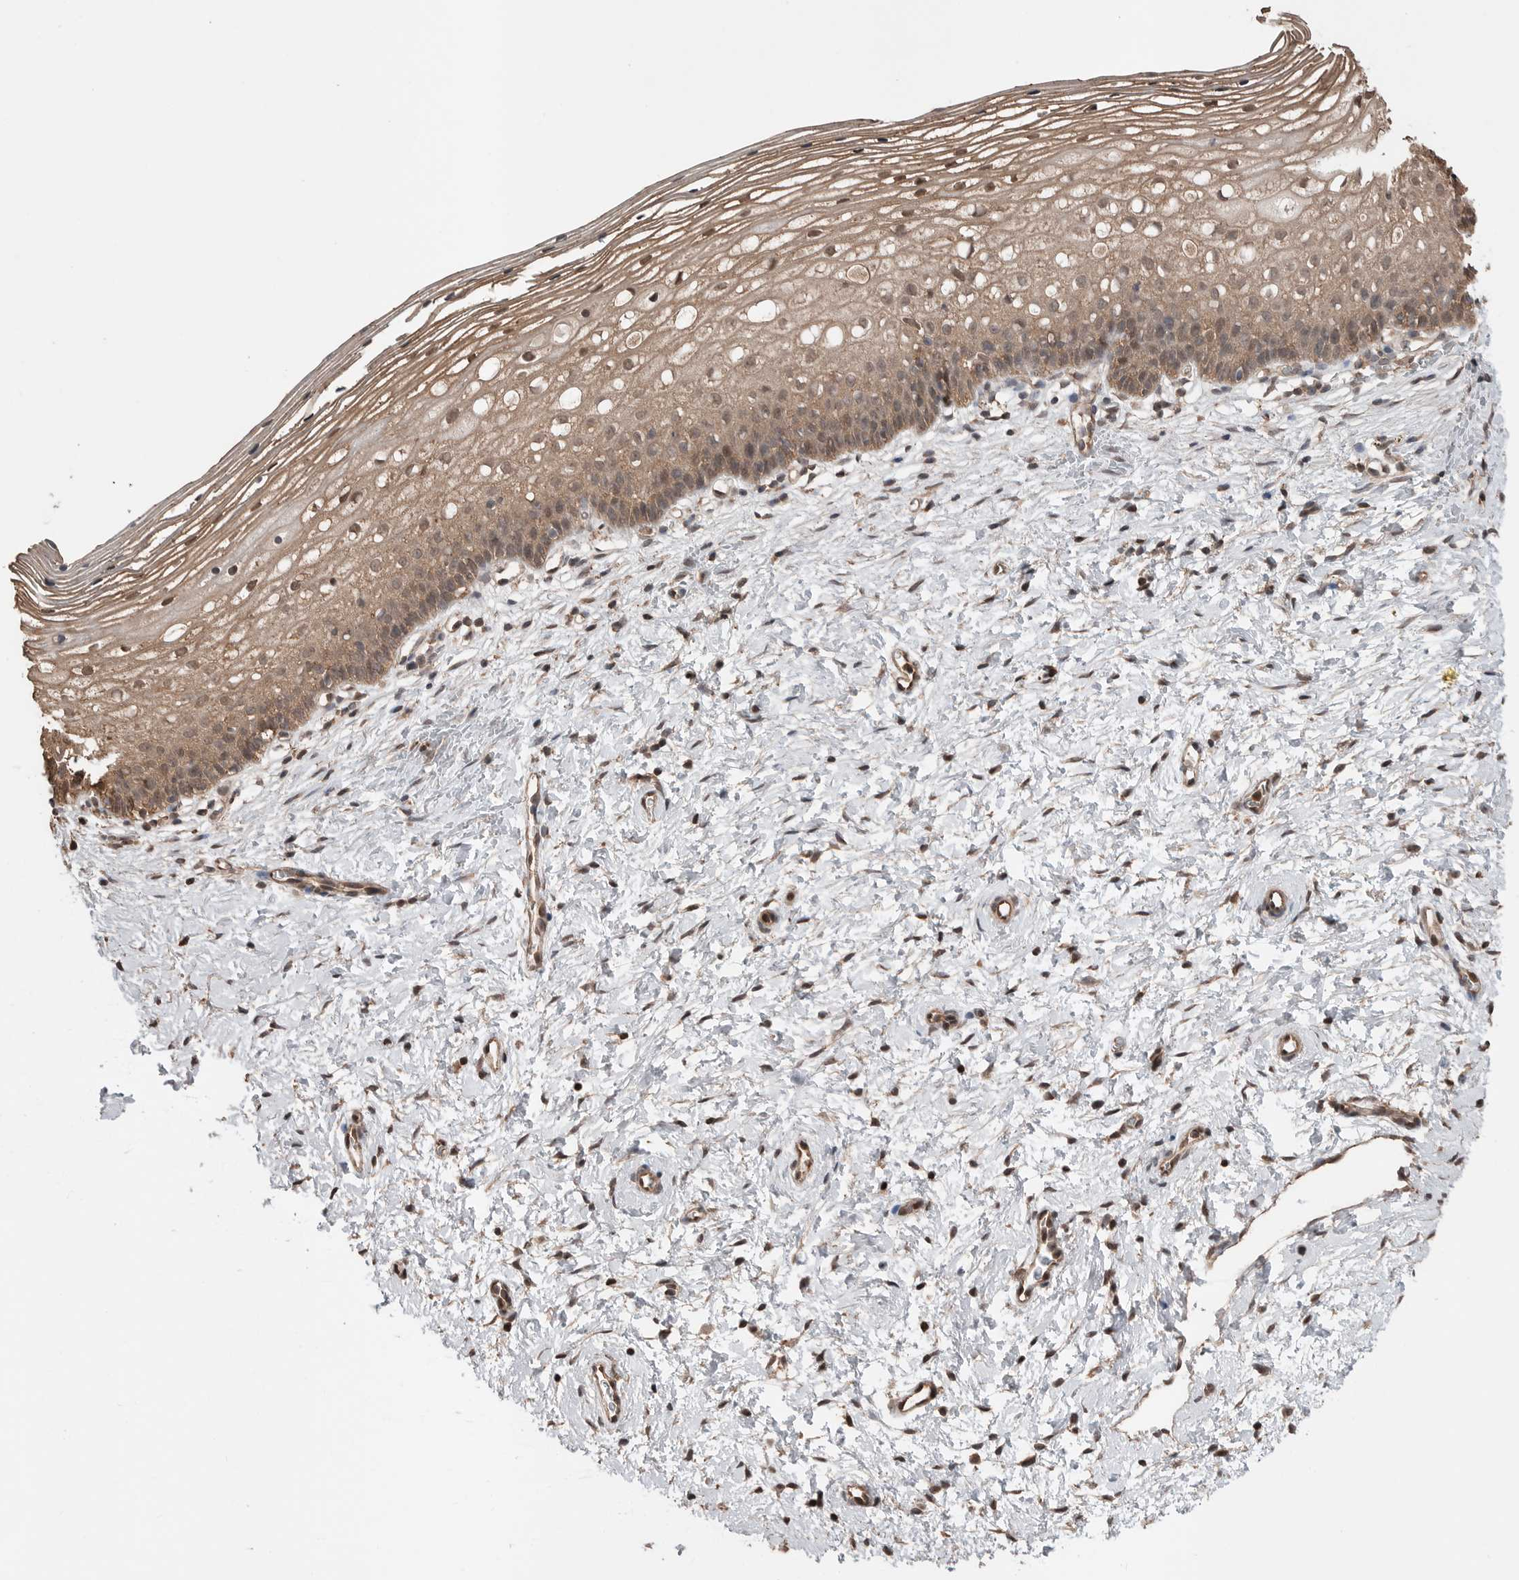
{"staining": {"intensity": "moderate", "quantity": ">75%", "location": "cytoplasmic/membranous,nuclear"}, "tissue": "cervix", "cell_type": "Squamous epithelial cells", "image_type": "normal", "snomed": [{"axis": "morphology", "description": "Normal tissue, NOS"}, {"axis": "topography", "description": "Cervix"}], "caption": "Immunohistochemical staining of benign cervix displays moderate cytoplasmic/membranous,nuclear protein expression in approximately >75% of squamous epithelial cells. (brown staining indicates protein expression, while blue staining denotes nuclei).", "gene": "PEAK1", "patient": {"sex": "female", "age": 72}}